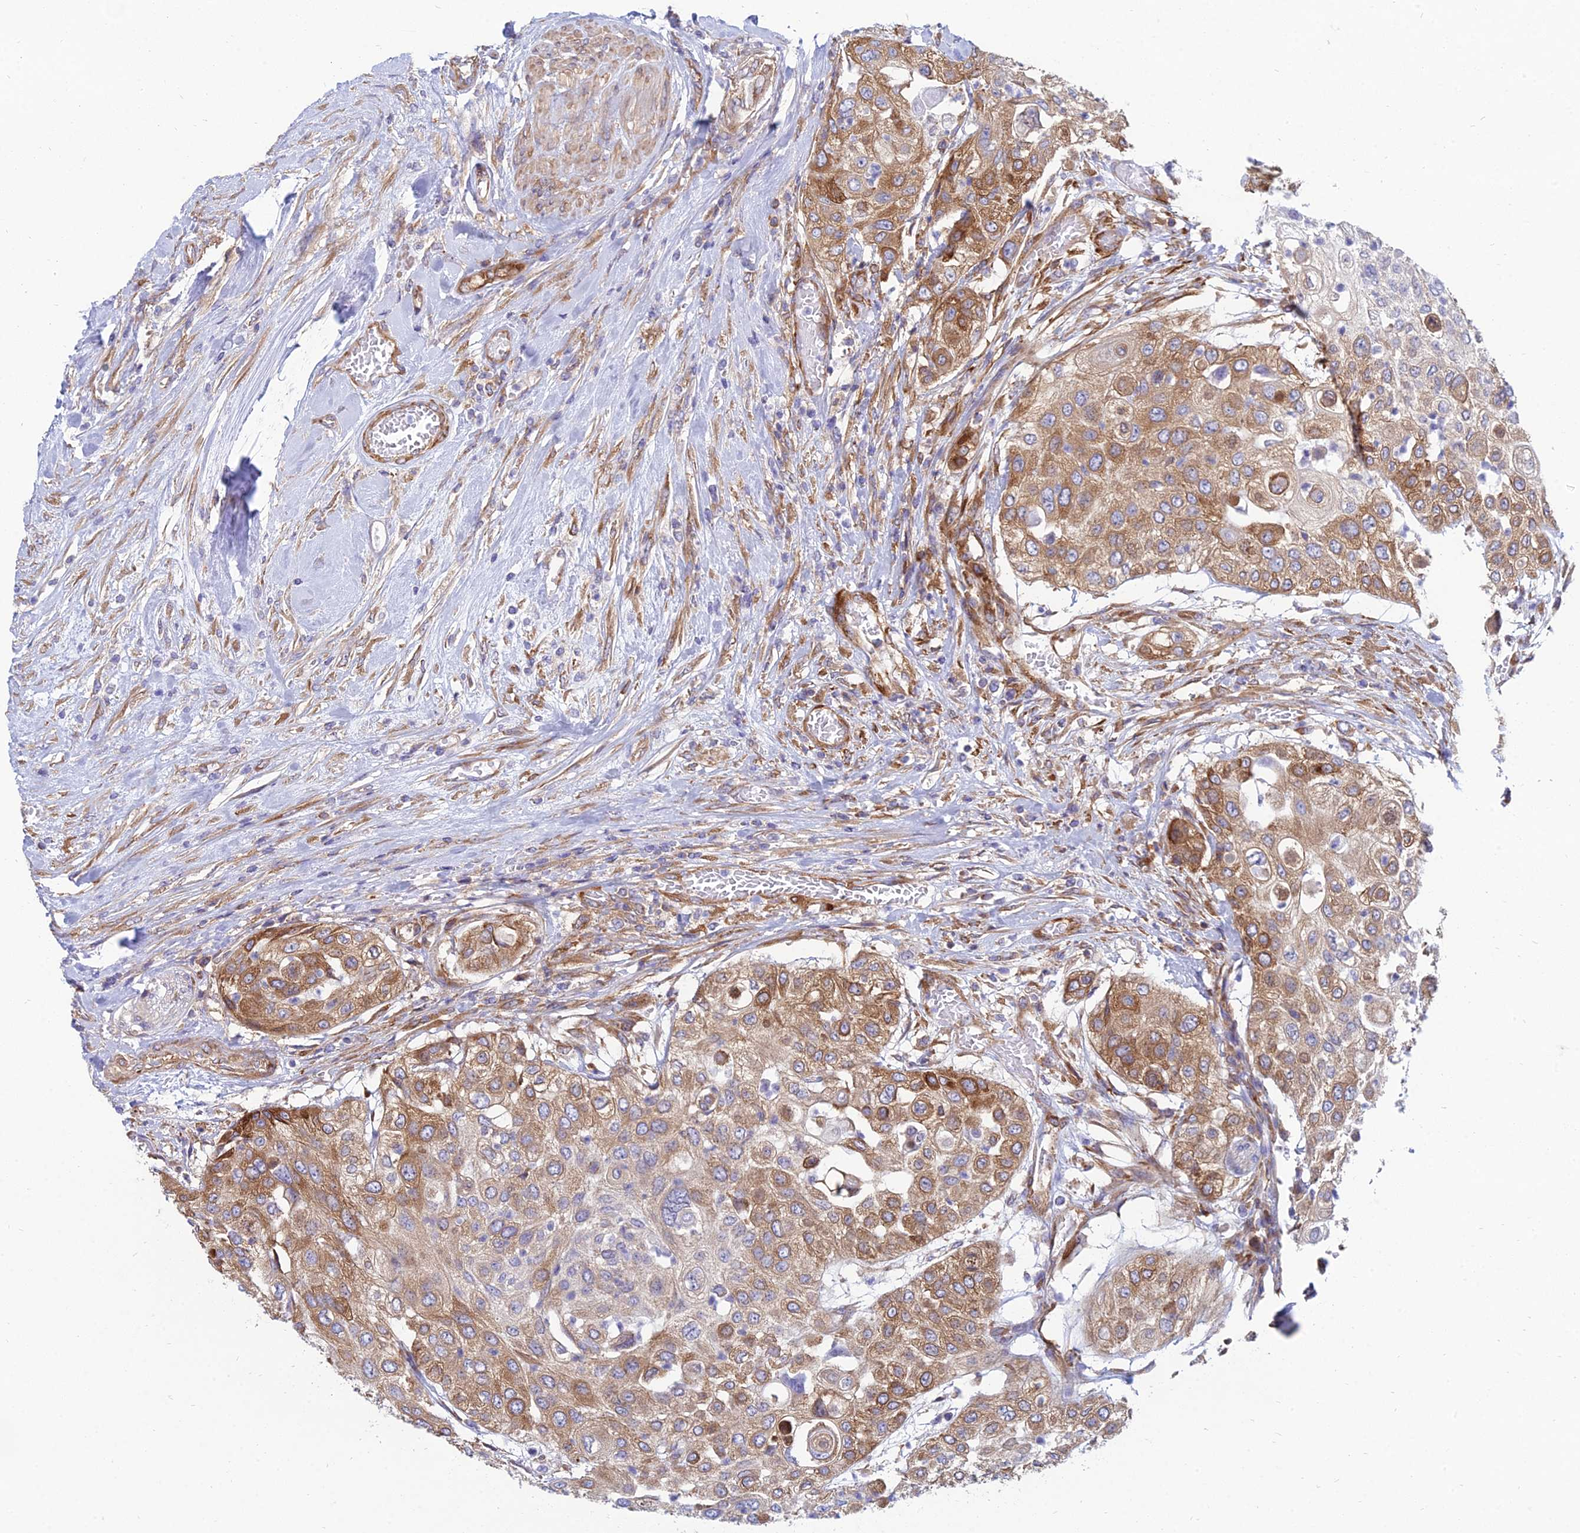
{"staining": {"intensity": "moderate", "quantity": ">75%", "location": "cytoplasmic/membranous"}, "tissue": "urothelial cancer", "cell_type": "Tumor cells", "image_type": "cancer", "snomed": [{"axis": "morphology", "description": "Urothelial carcinoma, High grade"}, {"axis": "topography", "description": "Urinary bladder"}], "caption": "High-magnification brightfield microscopy of urothelial cancer stained with DAB (3,3'-diaminobenzidine) (brown) and counterstained with hematoxylin (blue). tumor cells exhibit moderate cytoplasmic/membranous positivity is present in approximately>75% of cells.", "gene": "TXLNA", "patient": {"sex": "female", "age": 79}}